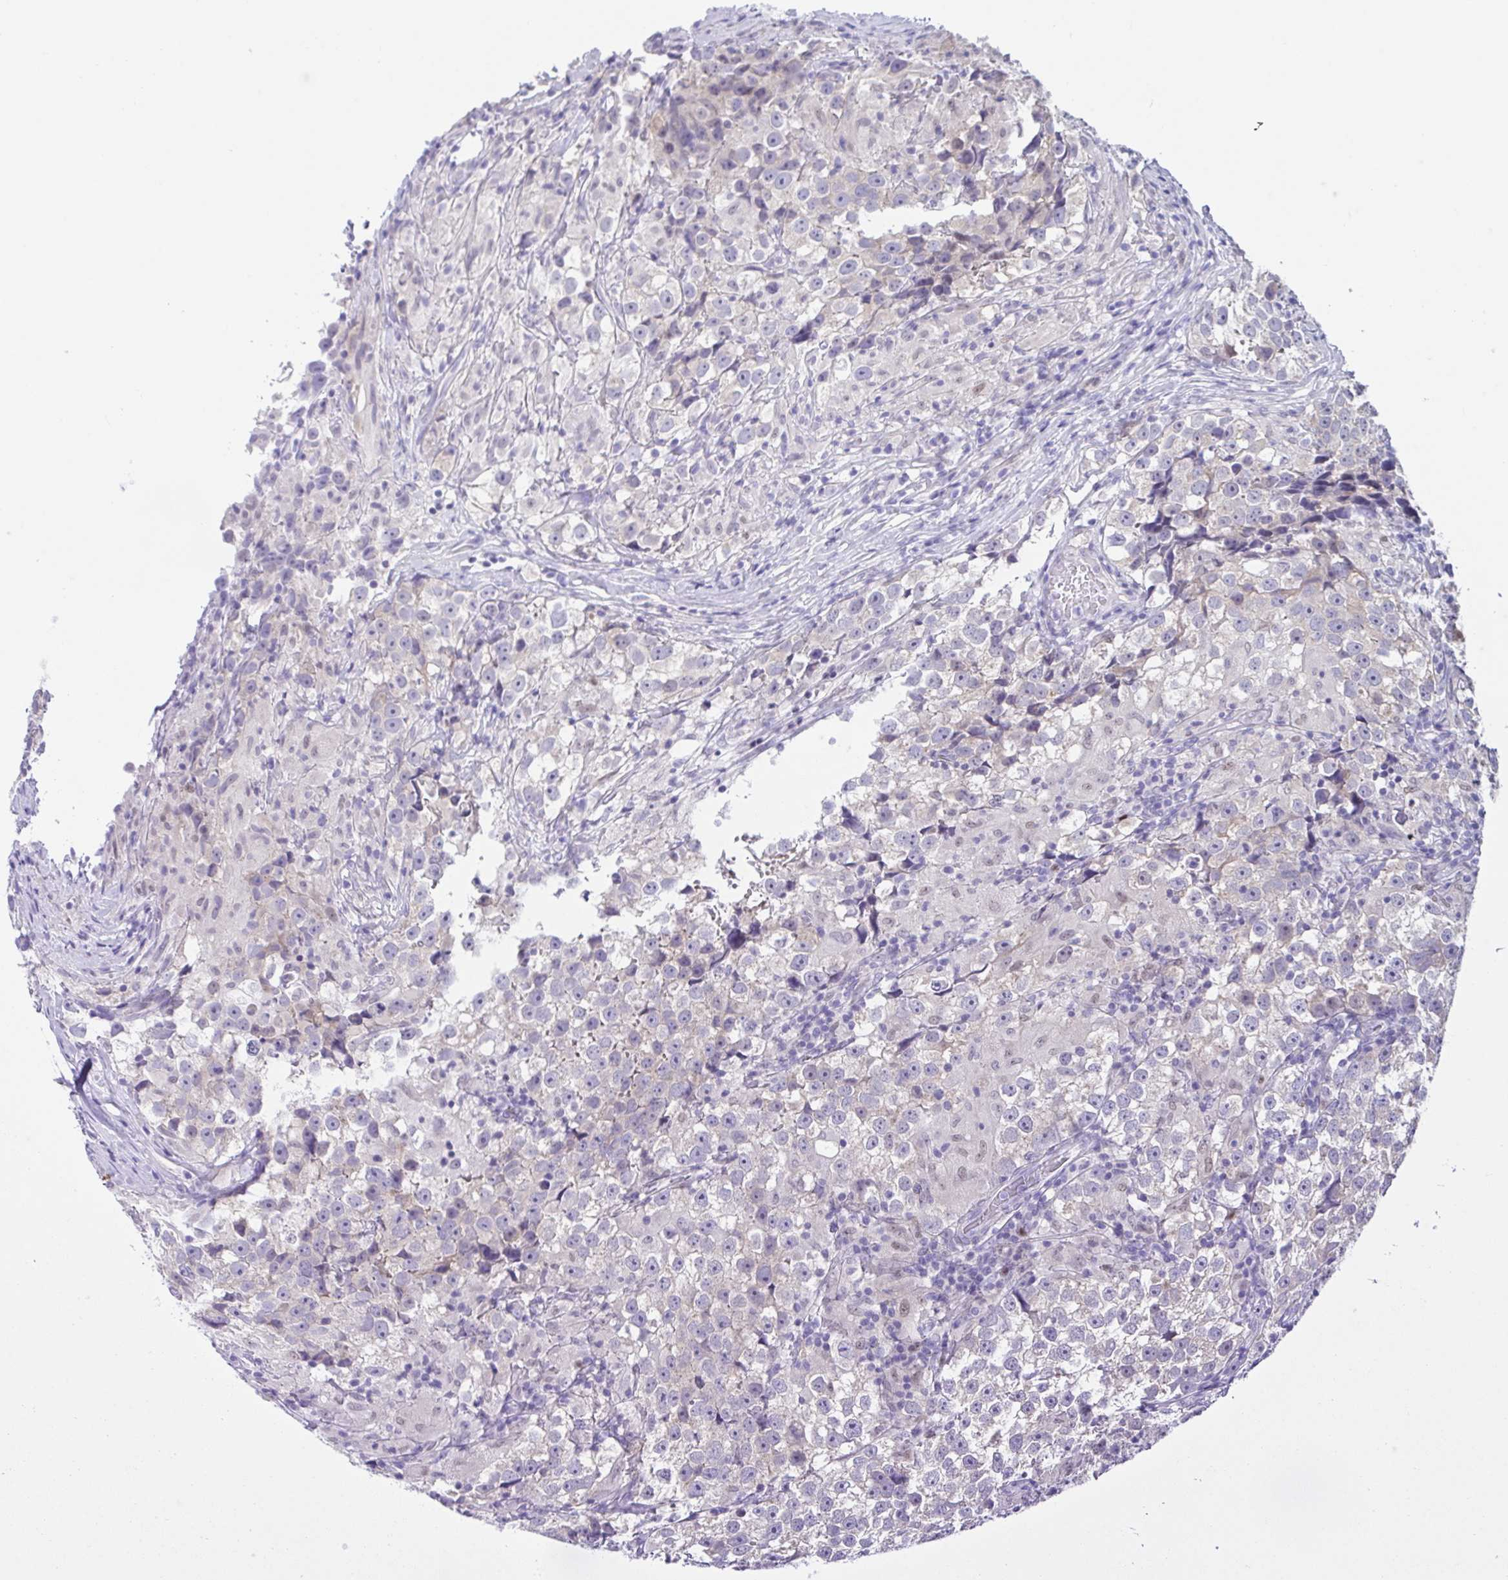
{"staining": {"intensity": "negative", "quantity": "none", "location": "none"}, "tissue": "testis cancer", "cell_type": "Tumor cells", "image_type": "cancer", "snomed": [{"axis": "morphology", "description": "Seminoma, NOS"}, {"axis": "topography", "description": "Testis"}], "caption": "Histopathology image shows no significant protein positivity in tumor cells of testis seminoma.", "gene": "UBE2Q1", "patient": {"sex": "male", "age": 46}}